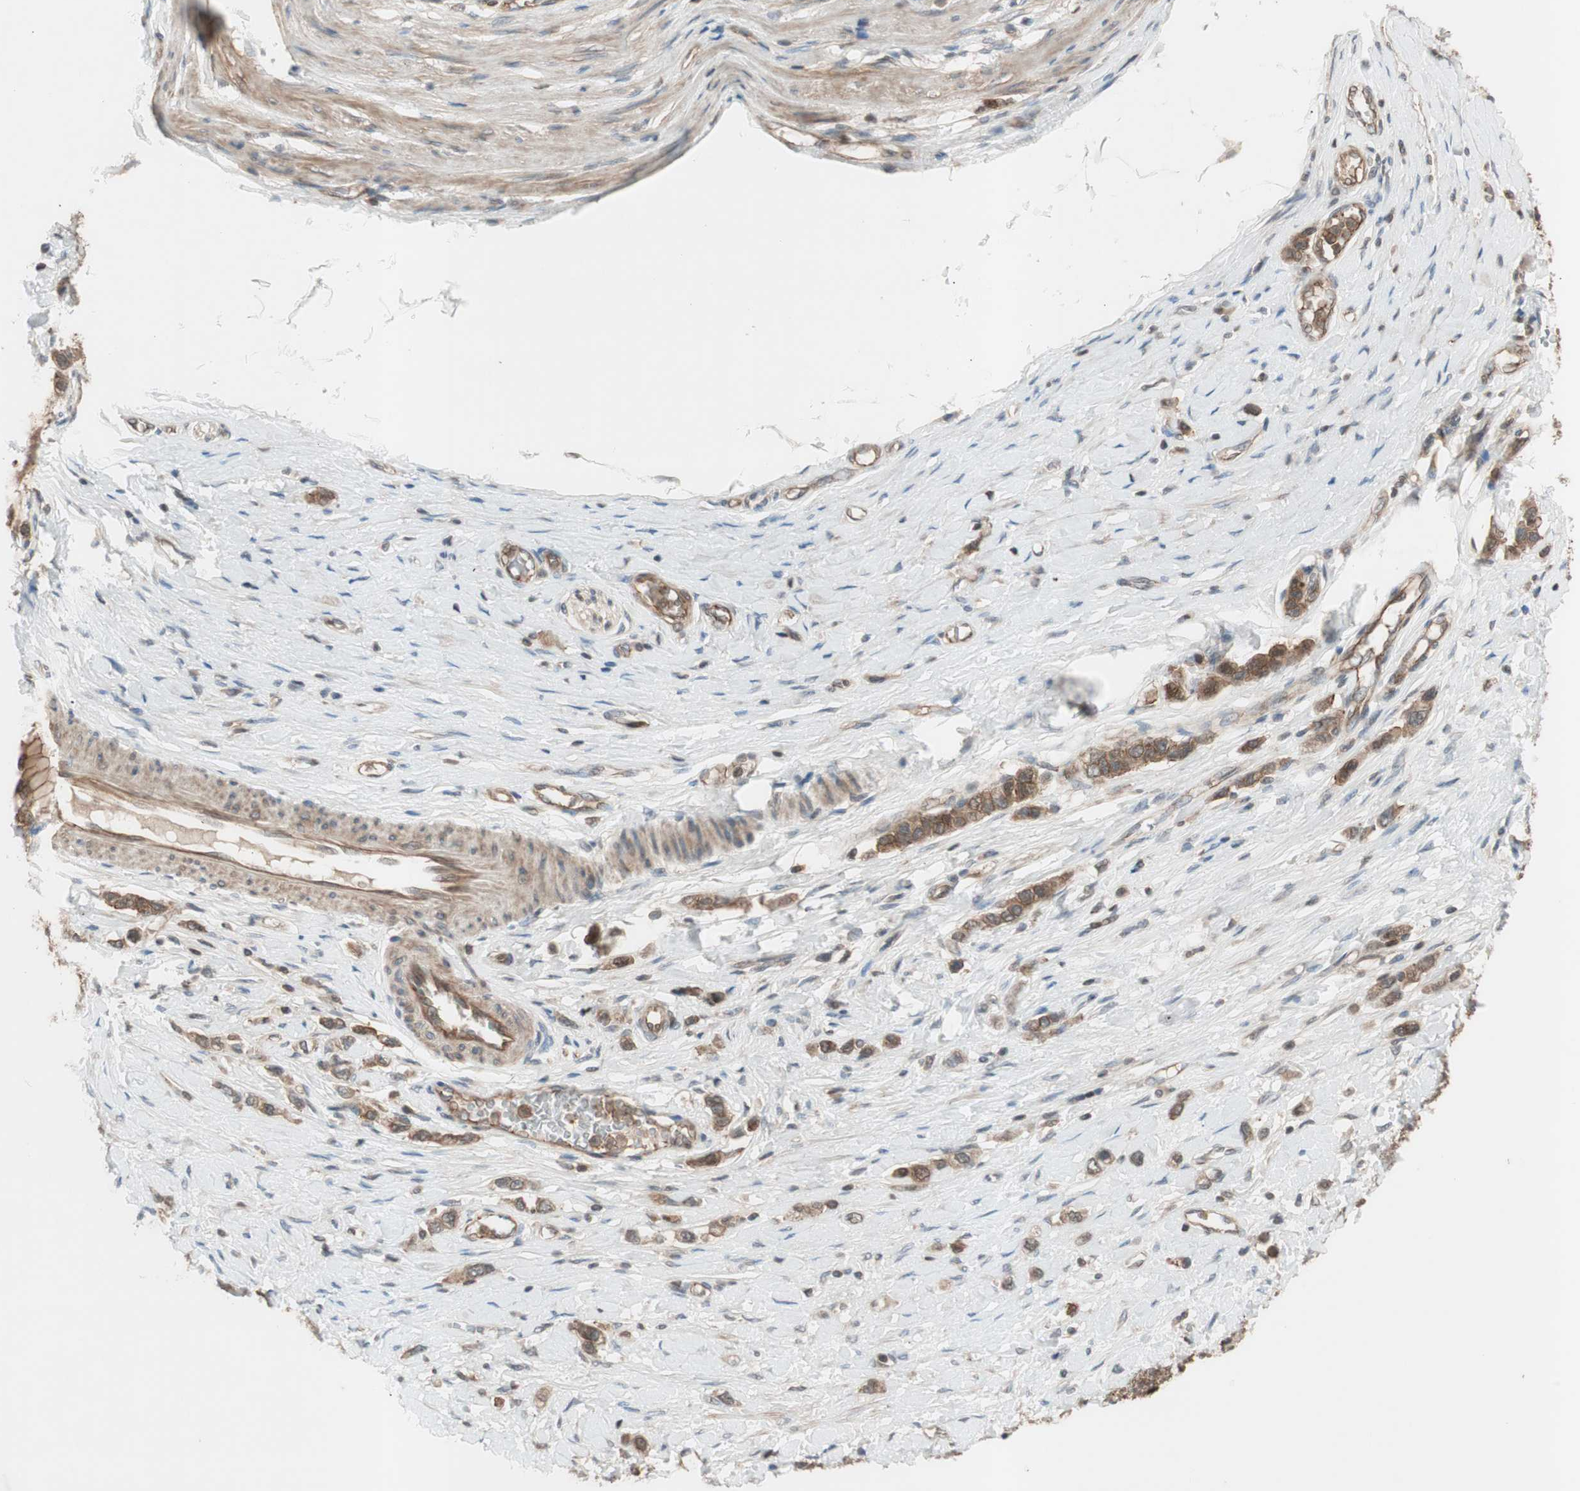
{"staining": {"intensity": "moderate", "quantity": ">75%", "location": "cytoplasmic/membranous"}, "tissue": "stomach cancer", "cell_type": "Tumor cells", "image_type": "cancer", "snomed": [{"axis": "morphology", "description": "Normal tissue, NOS"}, {"axis": "morphology", "description": "Adenocarcinoma, NOS"}, {"axis": "topography", "description": "Stomach, upper"}, {"axis": "topography", "description": "Stomach"}], "caption": "Immunohistochemistry (IHC) image of neoplastic tissue: adenocarcinoma (stomach) stained using IHC reveals medium levels of moderate protein expression localized specifically in the cytoplasmic/membranous of tumor cells, appearing as a cytoplasmic/membranous brown color.", "gene": "EPHA8", "patient": {"sex": "female", "age": 65}}